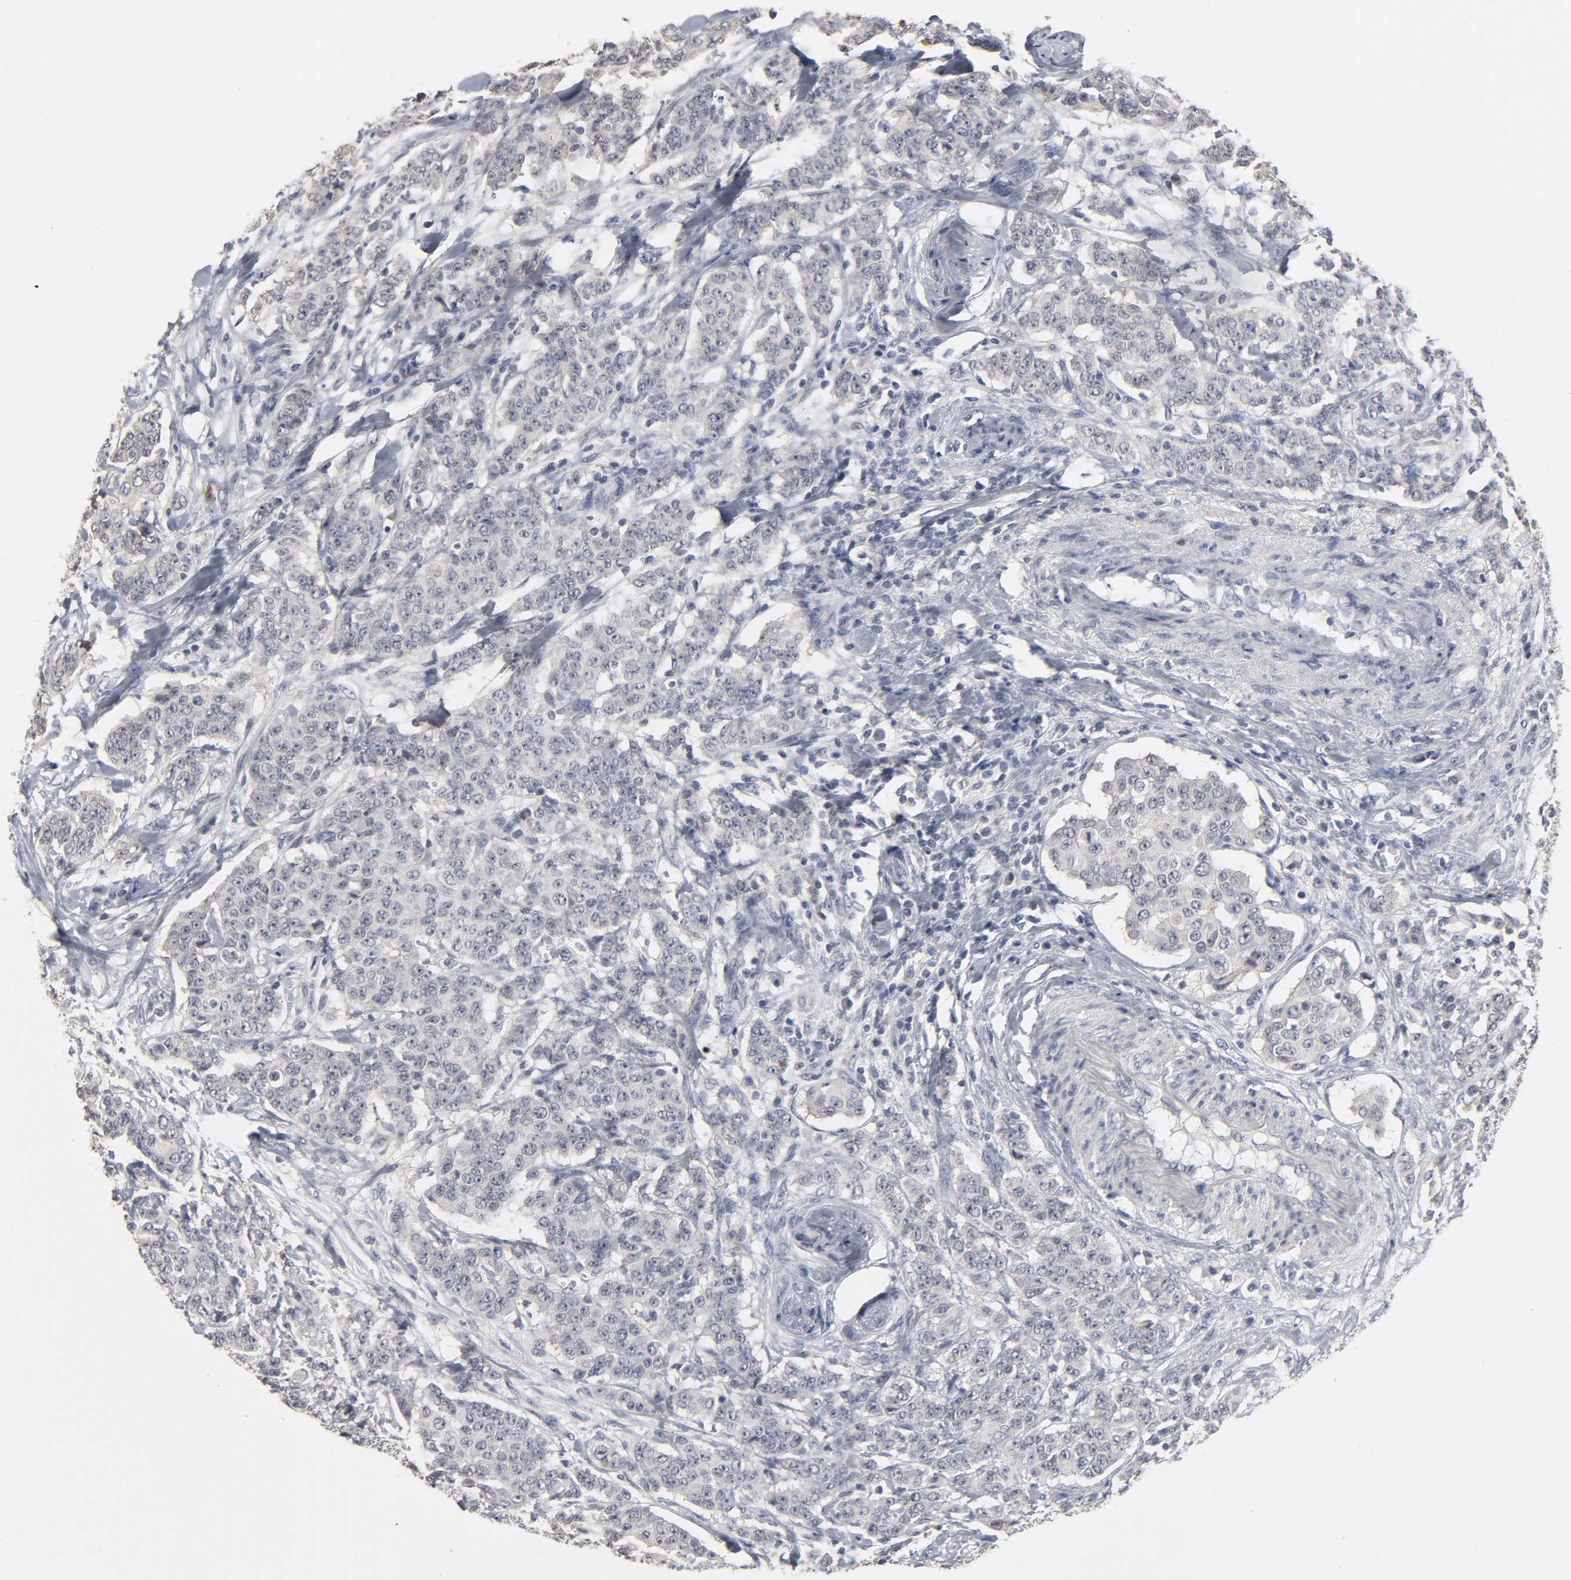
{"staining": {"intensity": "negative", "quantity": "none", "location": "none"}, "tissue": "breast cancer", "cell_type": "Tumor cells", "image_type": "cancer", "snomed": [{"axis": "morphology", "description": "Duct carcinoma"}, {"axis": "topography", "description": "Breast"}], "caption": "High magnification brightfield microscopy of invasive ductal carcinoma (breast) stained with DAB (brown) and counterstained with hematoxylin (blue): tumor cells show no significant staining.", "gene": "TCAP", "patient": {"sex": "female", "age": 40}}